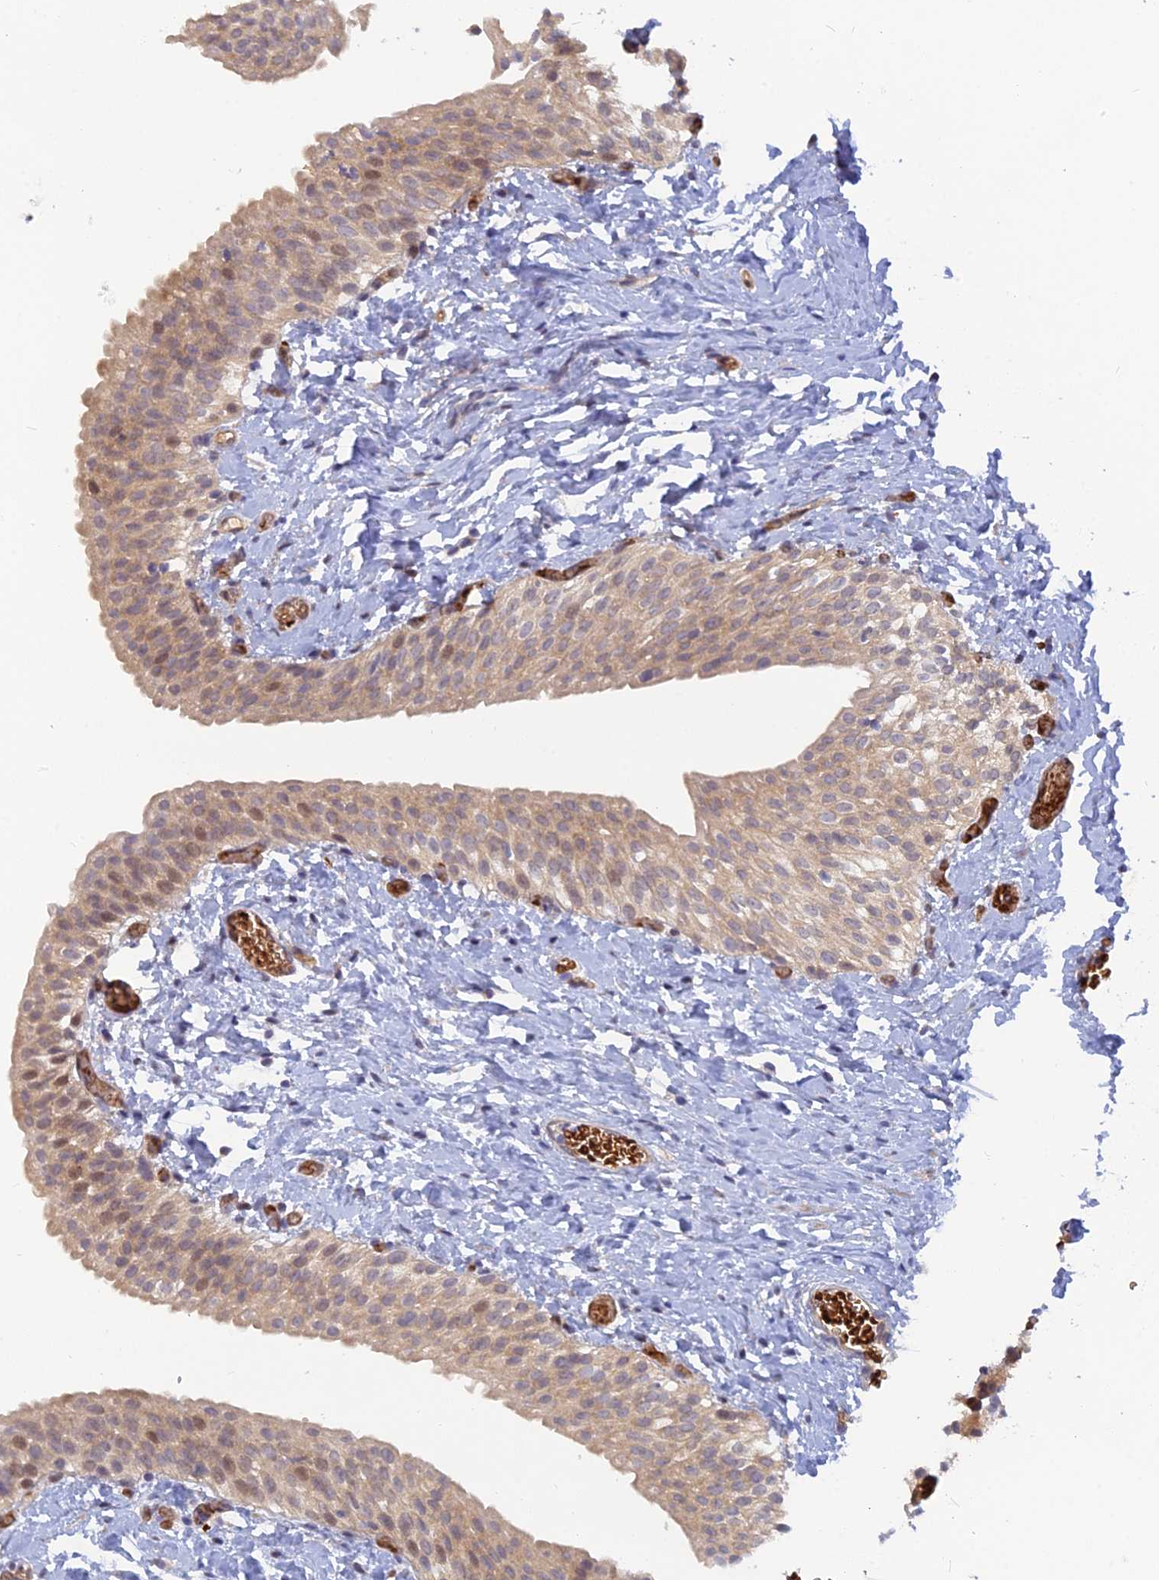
{"staining": {"intensity": "moderate", "quantity": "<25%", "location": "cytoplasmic/membranous,nuclear"}, "tissue": "urinary bladder", "cell_type": "Urothelial cells", "image_type": "normal", "snomed": [{"axis": "morphology", "description": "Normal tissue, NOS"}, {"axis": "topography", "description": "Urinary bladder"}], "caption": "High-magnification brightfield microscopy of normal urinary bladder stained with DAB (3,3'-diaminobenzidine) (brown) and counterstained with hematoxylin (blue). urothelial cells exhibit moderate cytoplasmic/membranous,nuclear positivity is identified in about<25% of cells.", "gene": "ARL2BP", "patient": {"sex": "male", "age": 1}}